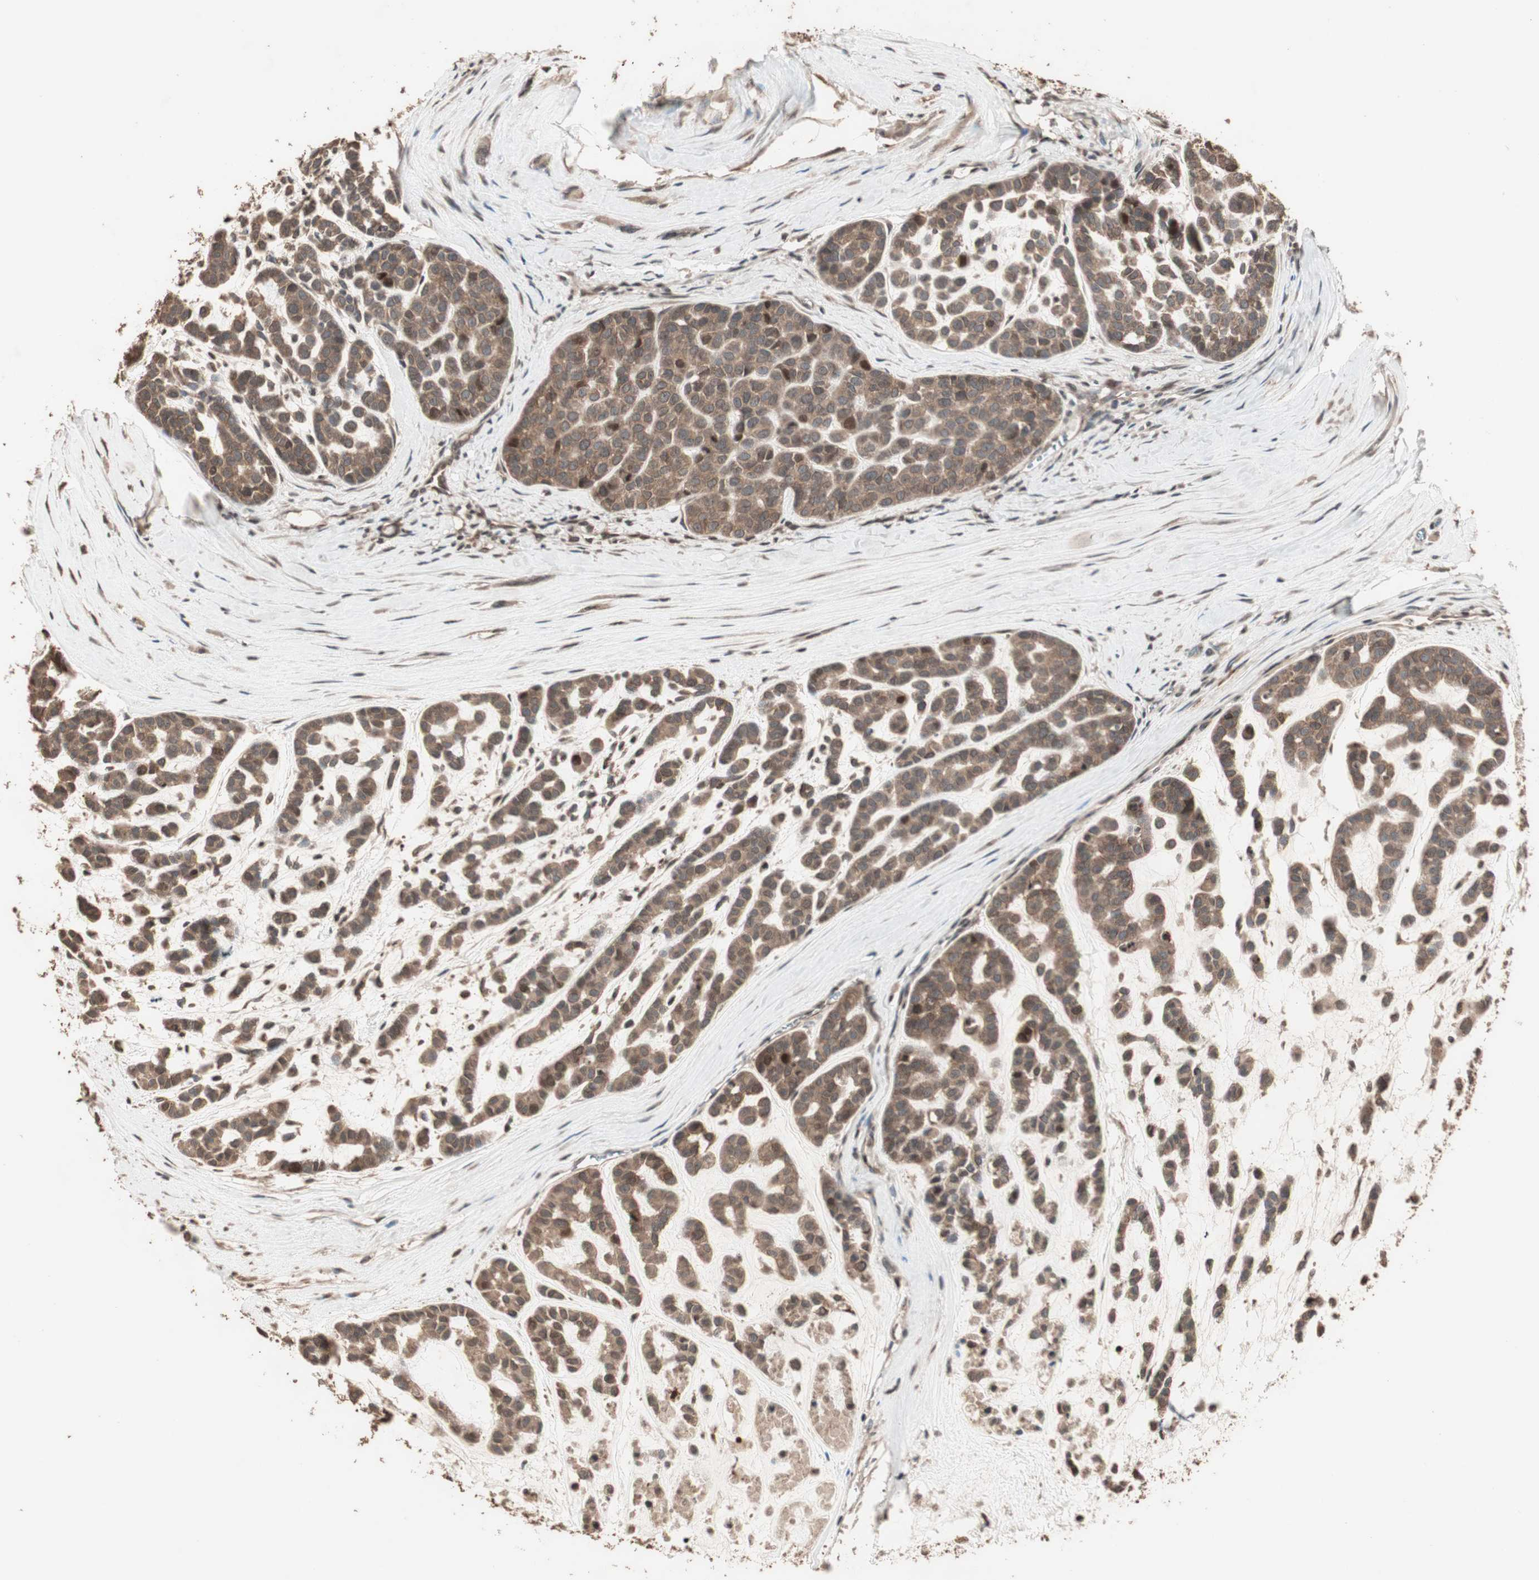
{"staining": {"intensity": "moderate", "quantity": ">75%", "location": "cytoplasmic/membranous"}, "tissue": "head and neck cancer", "cell_type": "Tumor cells", "image_type": "cancer", "snomed": [{"axis": "morphology", "description": "Adenocarcinoma, NOS"}, {"axis": "morphology", "description": "Adenoma, NOS"}, {"axis": "topography", "description": "Head-Neck"}], "caption": "Protein expression analysis of human head and neck adenoma reveals moderate cytoplasmic/membranous expression in about >75% of tumor cells. The protein is stained brown, and the nuclei are stained in blue (DAB IHC with brightfield microscopy, high magnification).", "gene": "USP20", "patient": {"sex": "female", "age": 55}}